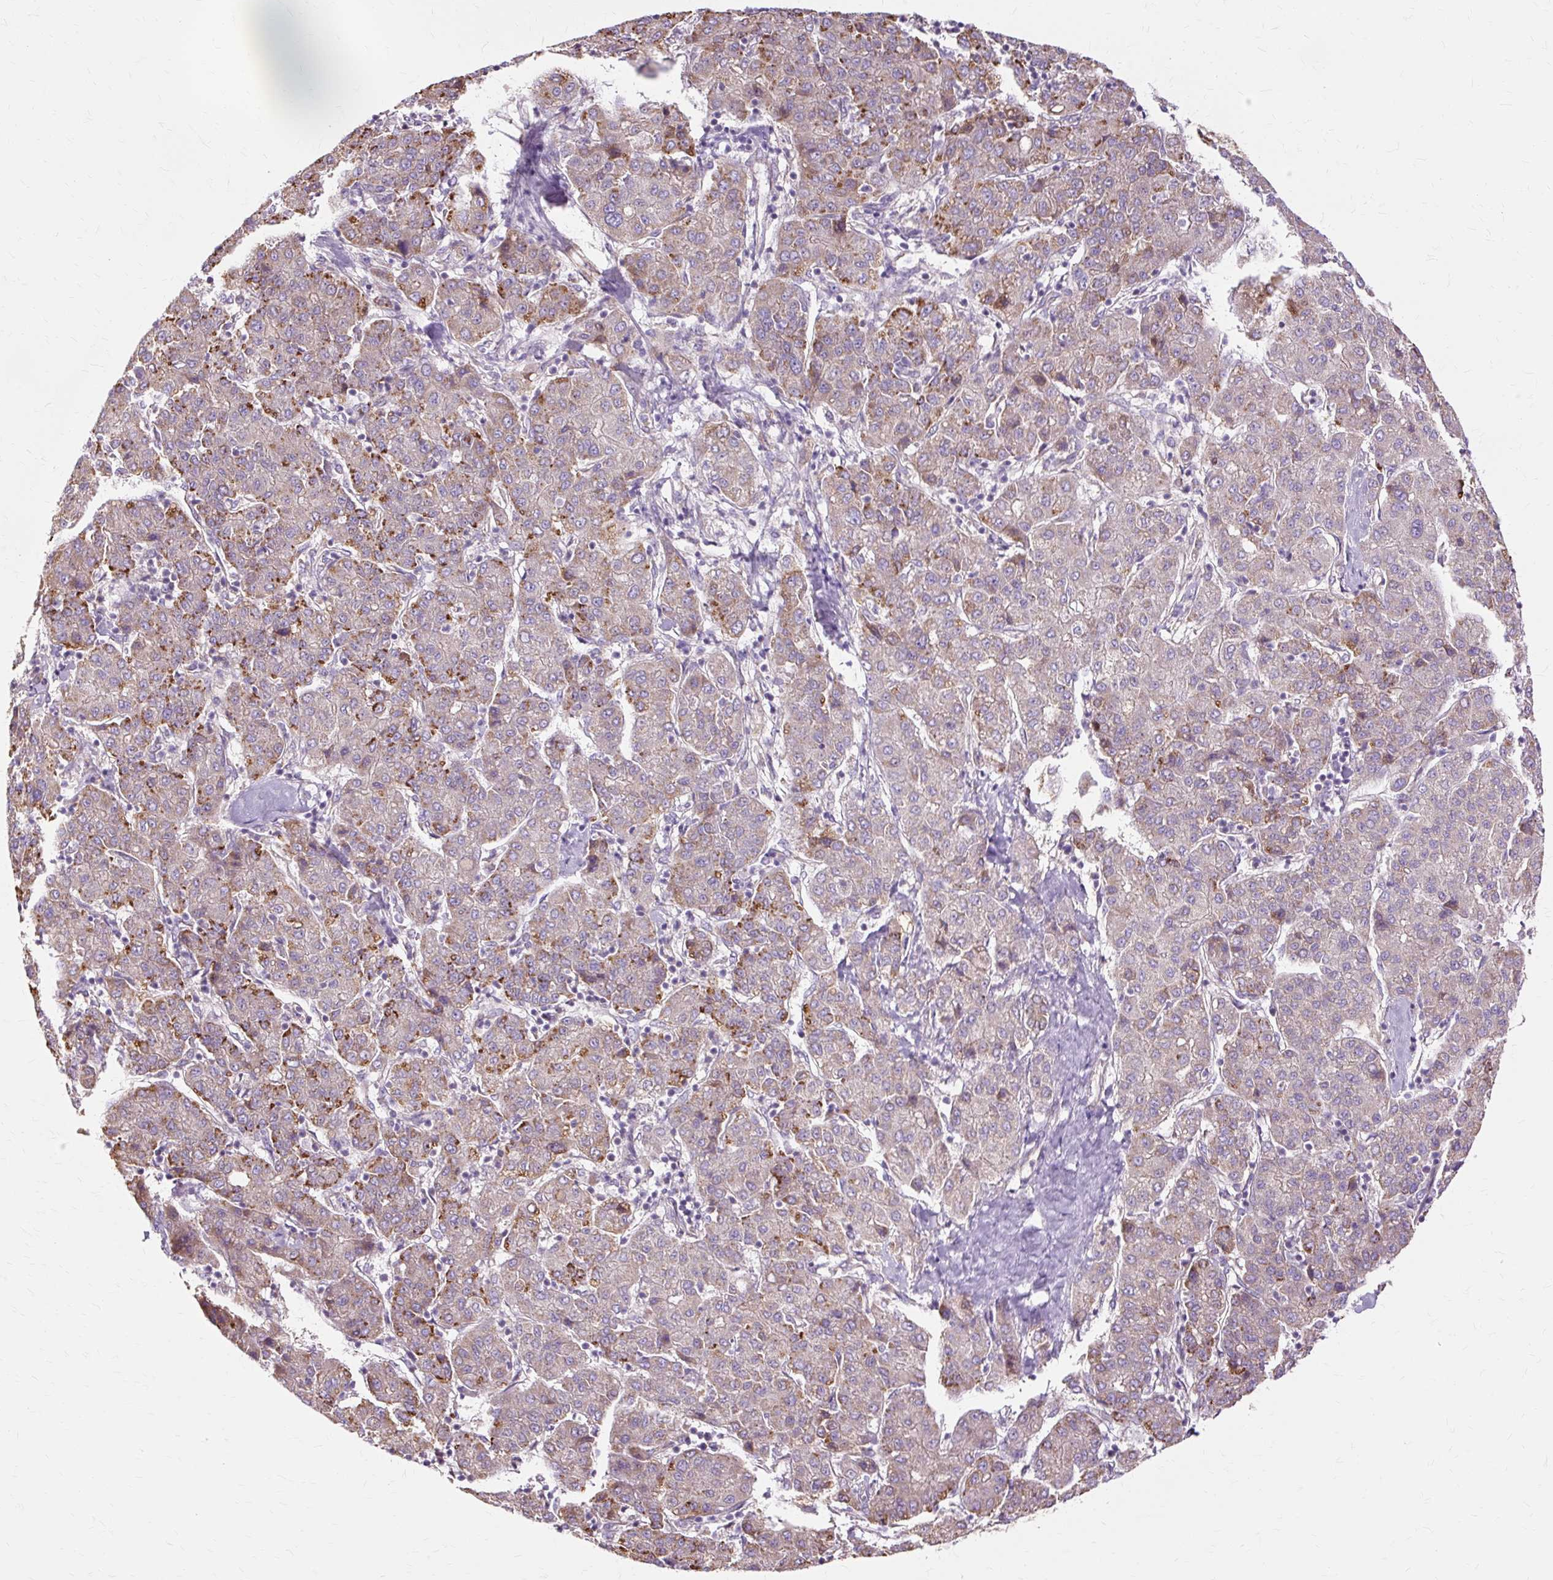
{"staining": {"intensity": "moderate", "quantity": "<25%", "location": "cytoplasmic/membranous"}, "tissue": "liver cancer", "cell_type": "Tumor cells", "image_type": "cancer", "snomed": [{"axis": "morphology", "description": "Carcinoma, Hepatocellular, NOS"}, {"axis": "topography", "description": "Liver"}], "caption": "IHC histopathology image of neoplastic tissue: human liver hepatocellular carcinoma stained using immunohistochemistry (IHC) shows low levels of moderate protein expression localized specifically in the cytoplasmic/membranous of tumor cells, appearing as a cytoplasmic/membranous brown color.", "gene": "PDZD2", "patient": {"sex": "male", "age": 65}}